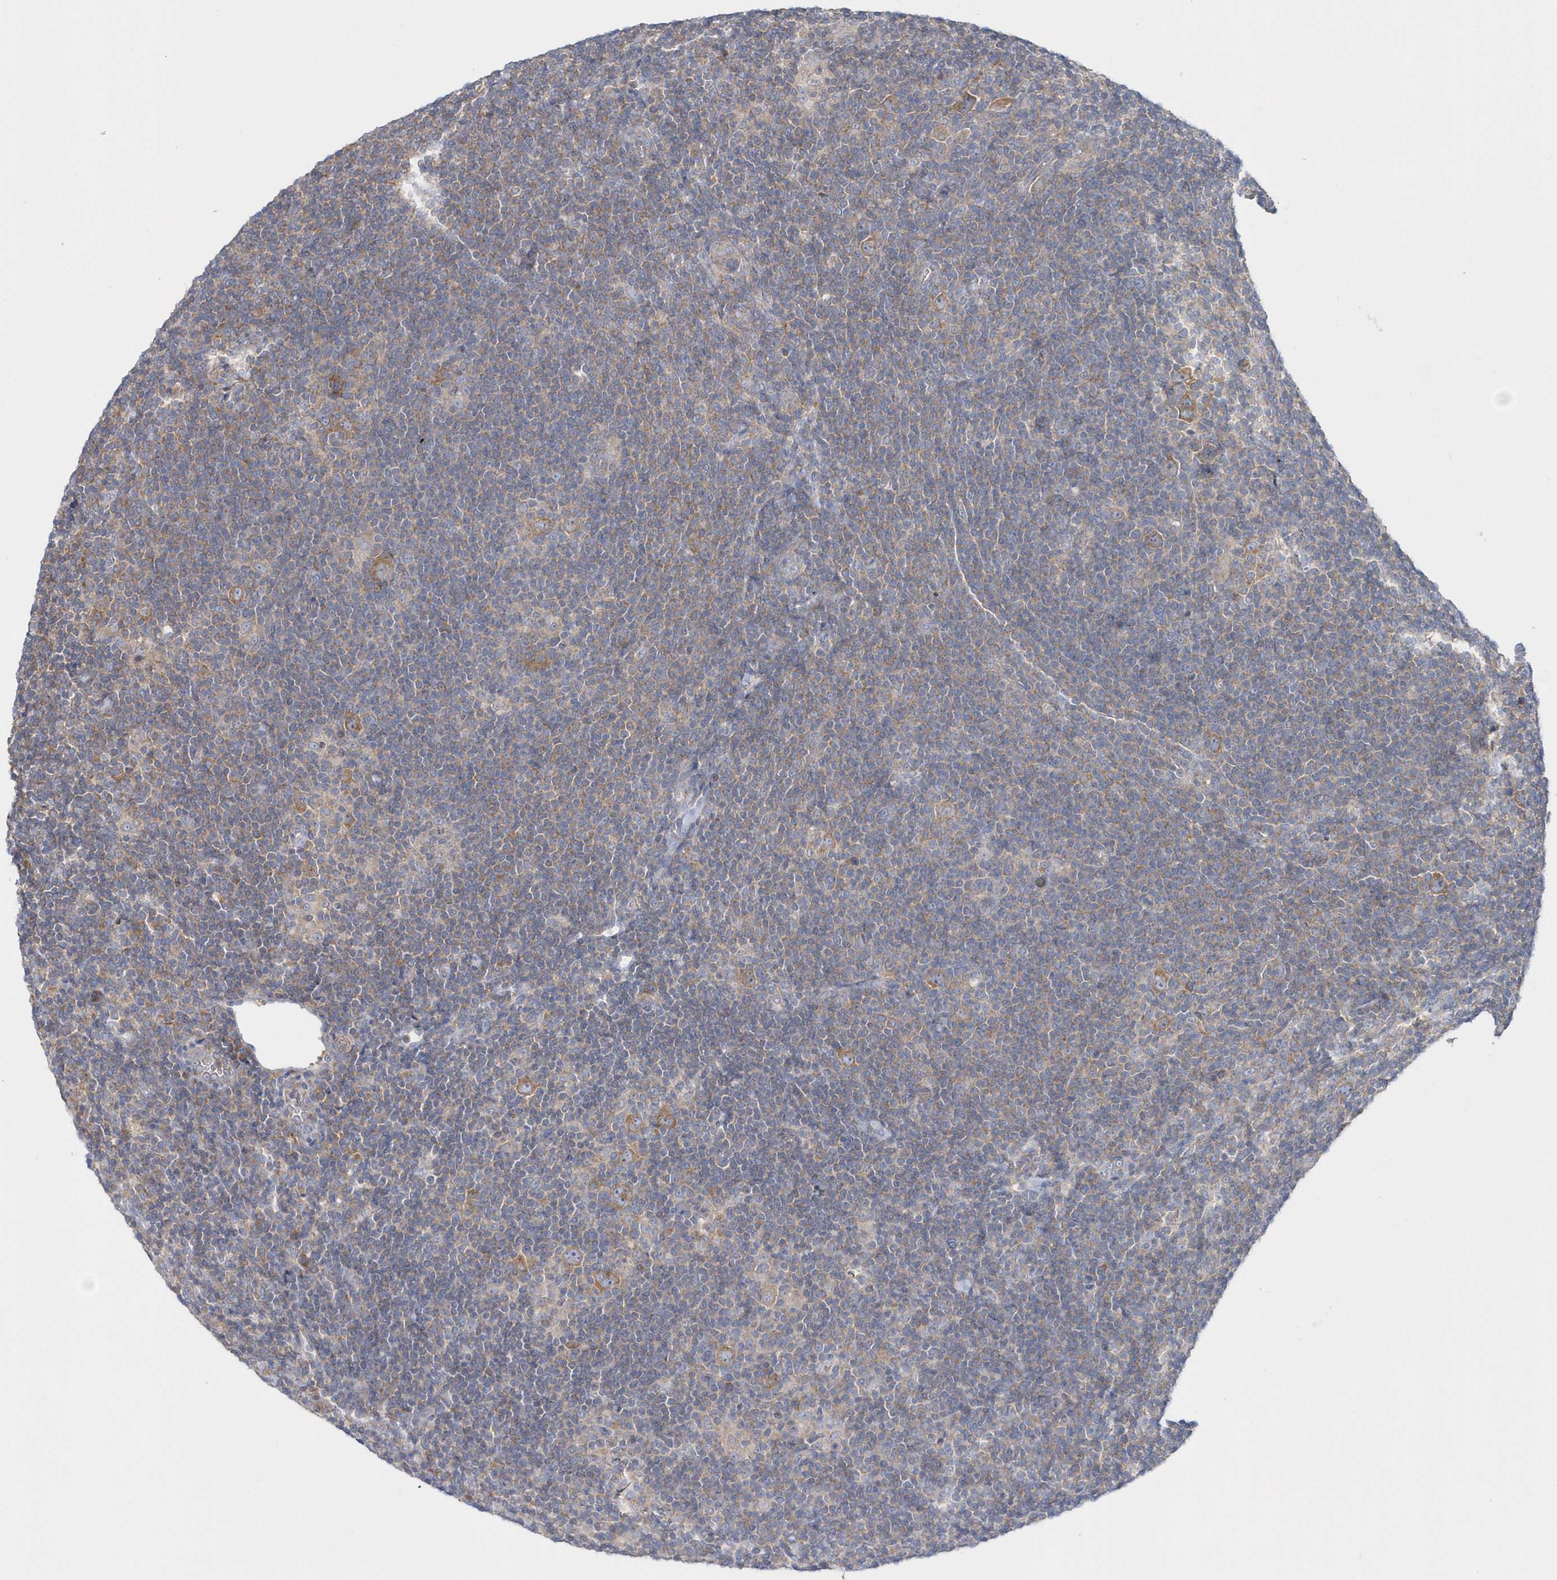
{"staining": {"intensity": "moderate", "quantity": "25%-75%", "location": "cytoplasmic/membranous"}, "tissue": "lymphoma", "cell_type": "Tumor cells", "image_type": "cancer", "snomed": [{"axis": "morphology", "description": "Hodgkin's disease, NOS"}, {"axis": "topography", "description": "Lymph node"}], "caption": "This is an image of IHC staining of lymphoma, which shows moderate staining in the cytoplasmic/membranous of tumor cells.", "gene": "EIF3C", "patient": {"sex": "female", "age": 57}}